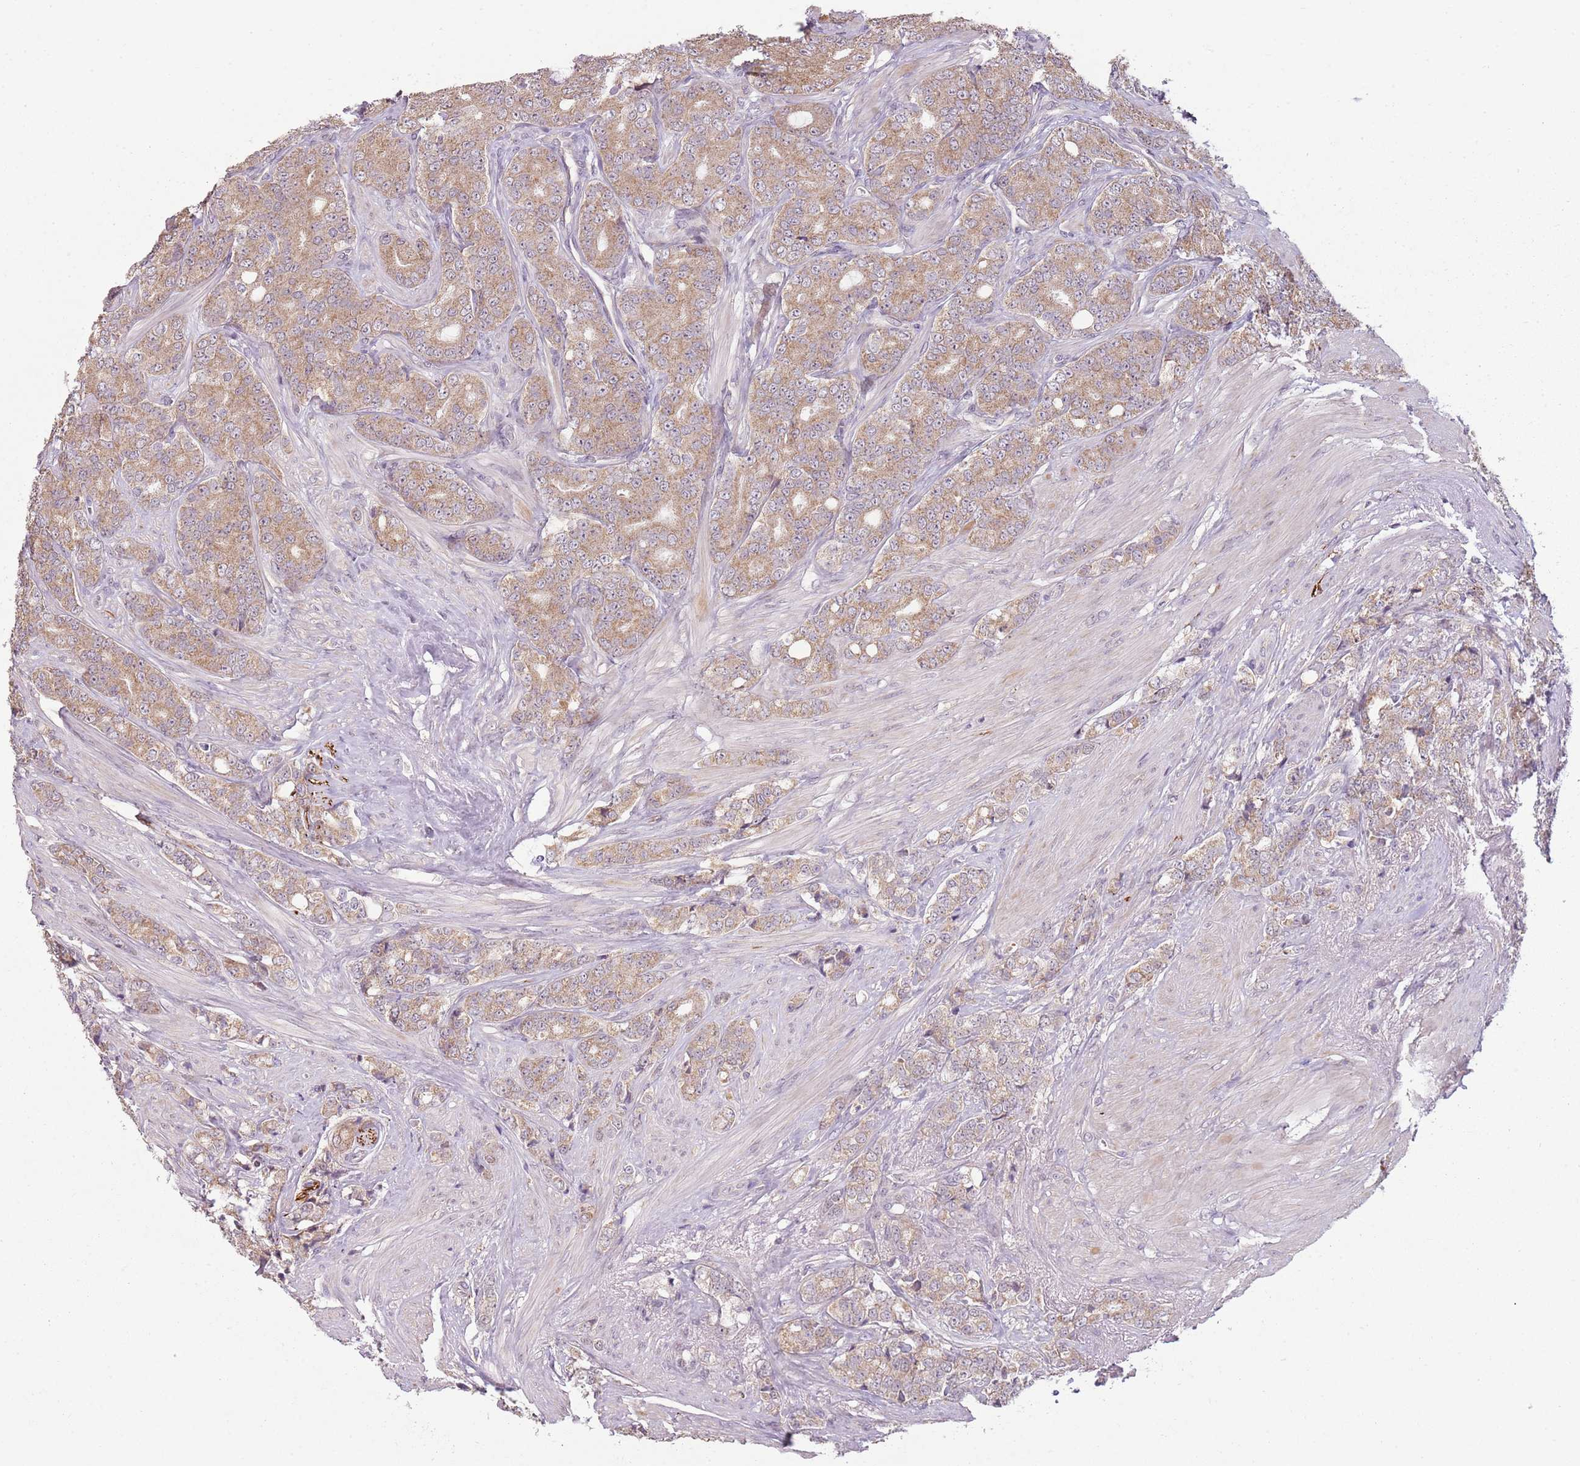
{"staining": {"intensity": "moderate", "quantity": ">75%", "location": "cytoplasmic/membranous"}, "tissue": "prostate cancer", "cell_type": "Tumor cells", "image_type": "cancer", "snomed": [{"axis": "morphology", "description": "Adenocarcinoma, High grade"}, {"axis": "topography", "description": "Prostate"}], "caption": "A brown stain shows moderate cytoplasmic/membranous expression of a protein in human prostate high-grade adenocarcinoma tumor cells.", "gene": "TEKT4", "patient": {"sex": "male", "age": 62}}